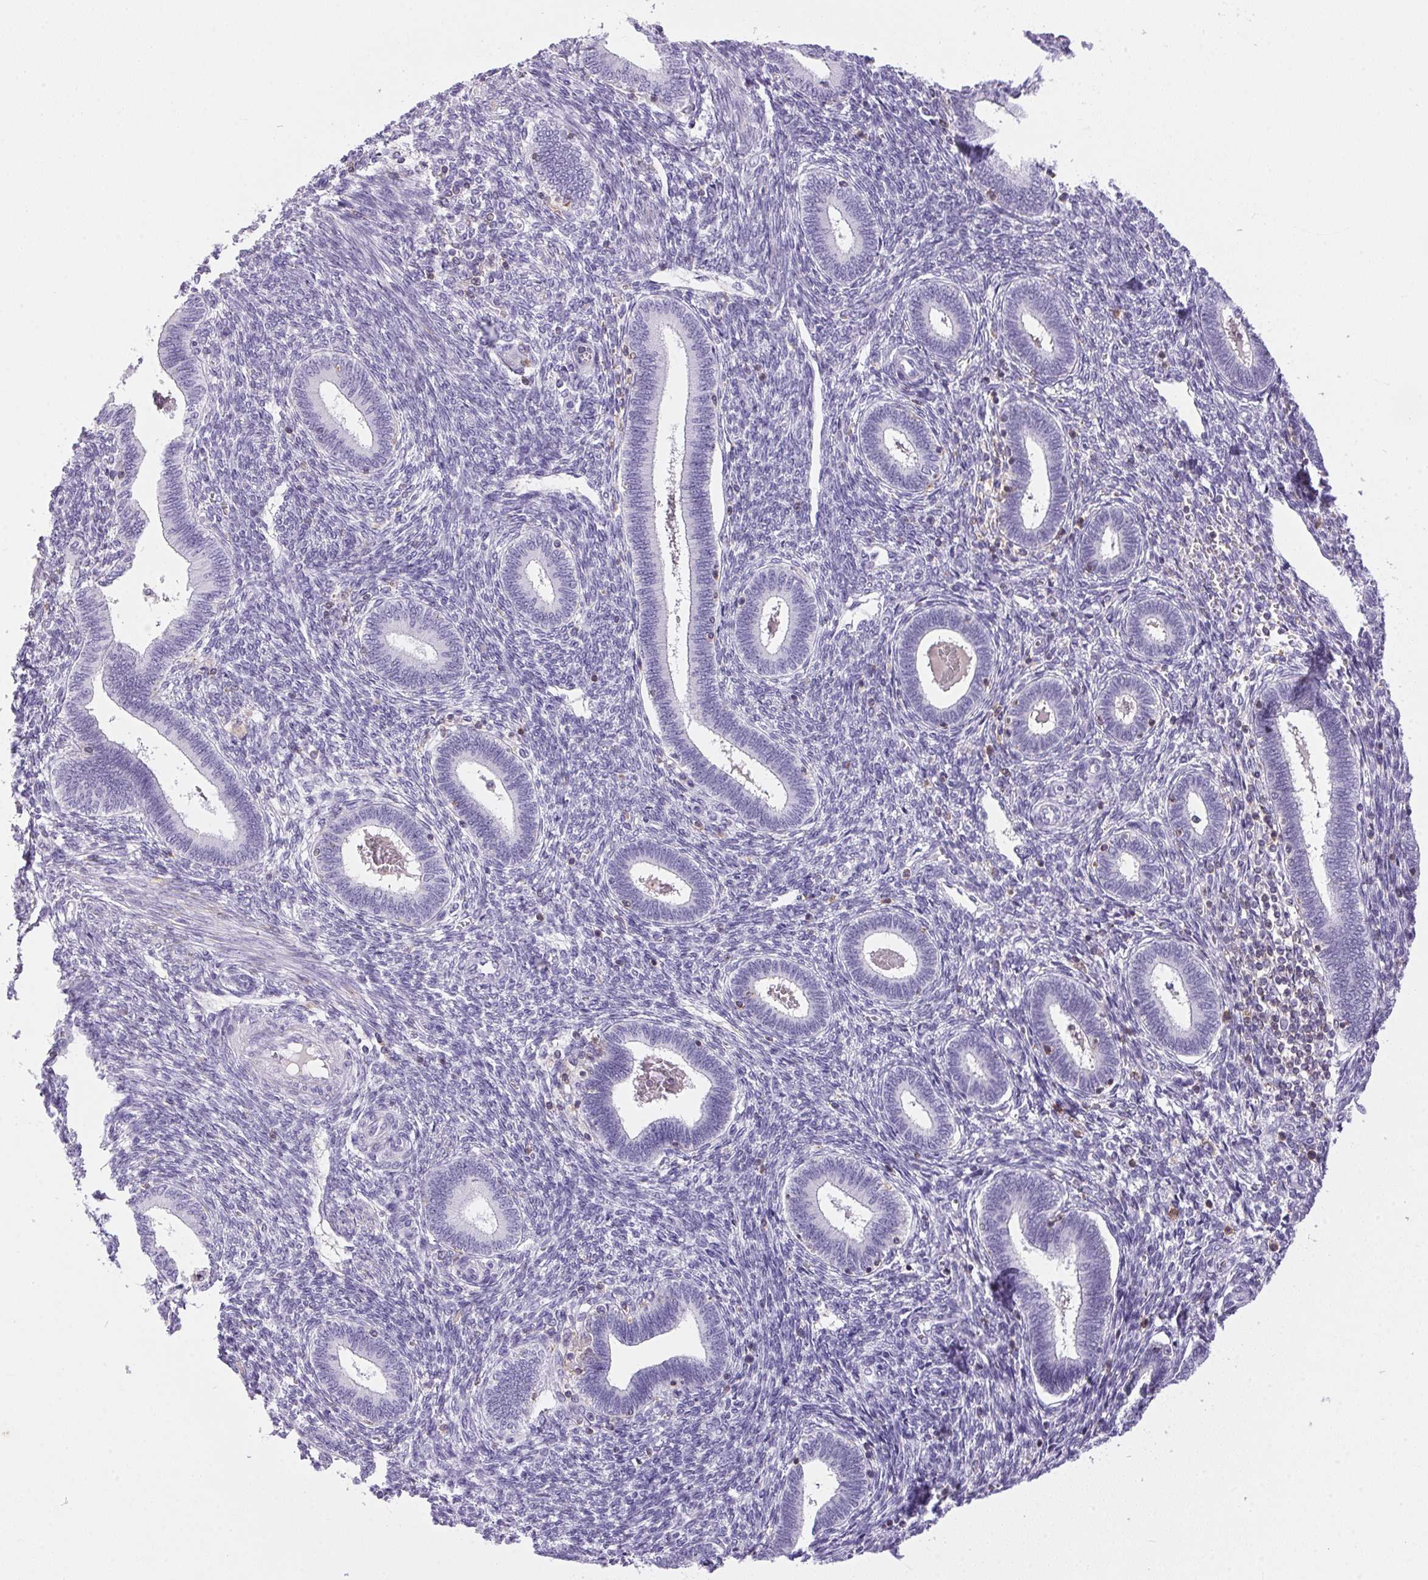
{"staining": {"intensity": "negative", "quantity": "none", "location": "none"}, "tissue": "endometrium", "cell_type": "Cells in endometrial stroma", "image_type": "normal", "snomed": [{"axis": "morphology", "description": "Normal tissue, NOS"}, {"axis": "topography", "description": "Endometrium"}], "caption": "Photomicrograph shows no significant protein staining in cells in endometrial stroma of benign endometrium. (DAB immunohistochemistry (IHC) with hematoxylin counter stain).", "gene": "S100A2", "patient": {"sex": "female", "age": 42}}